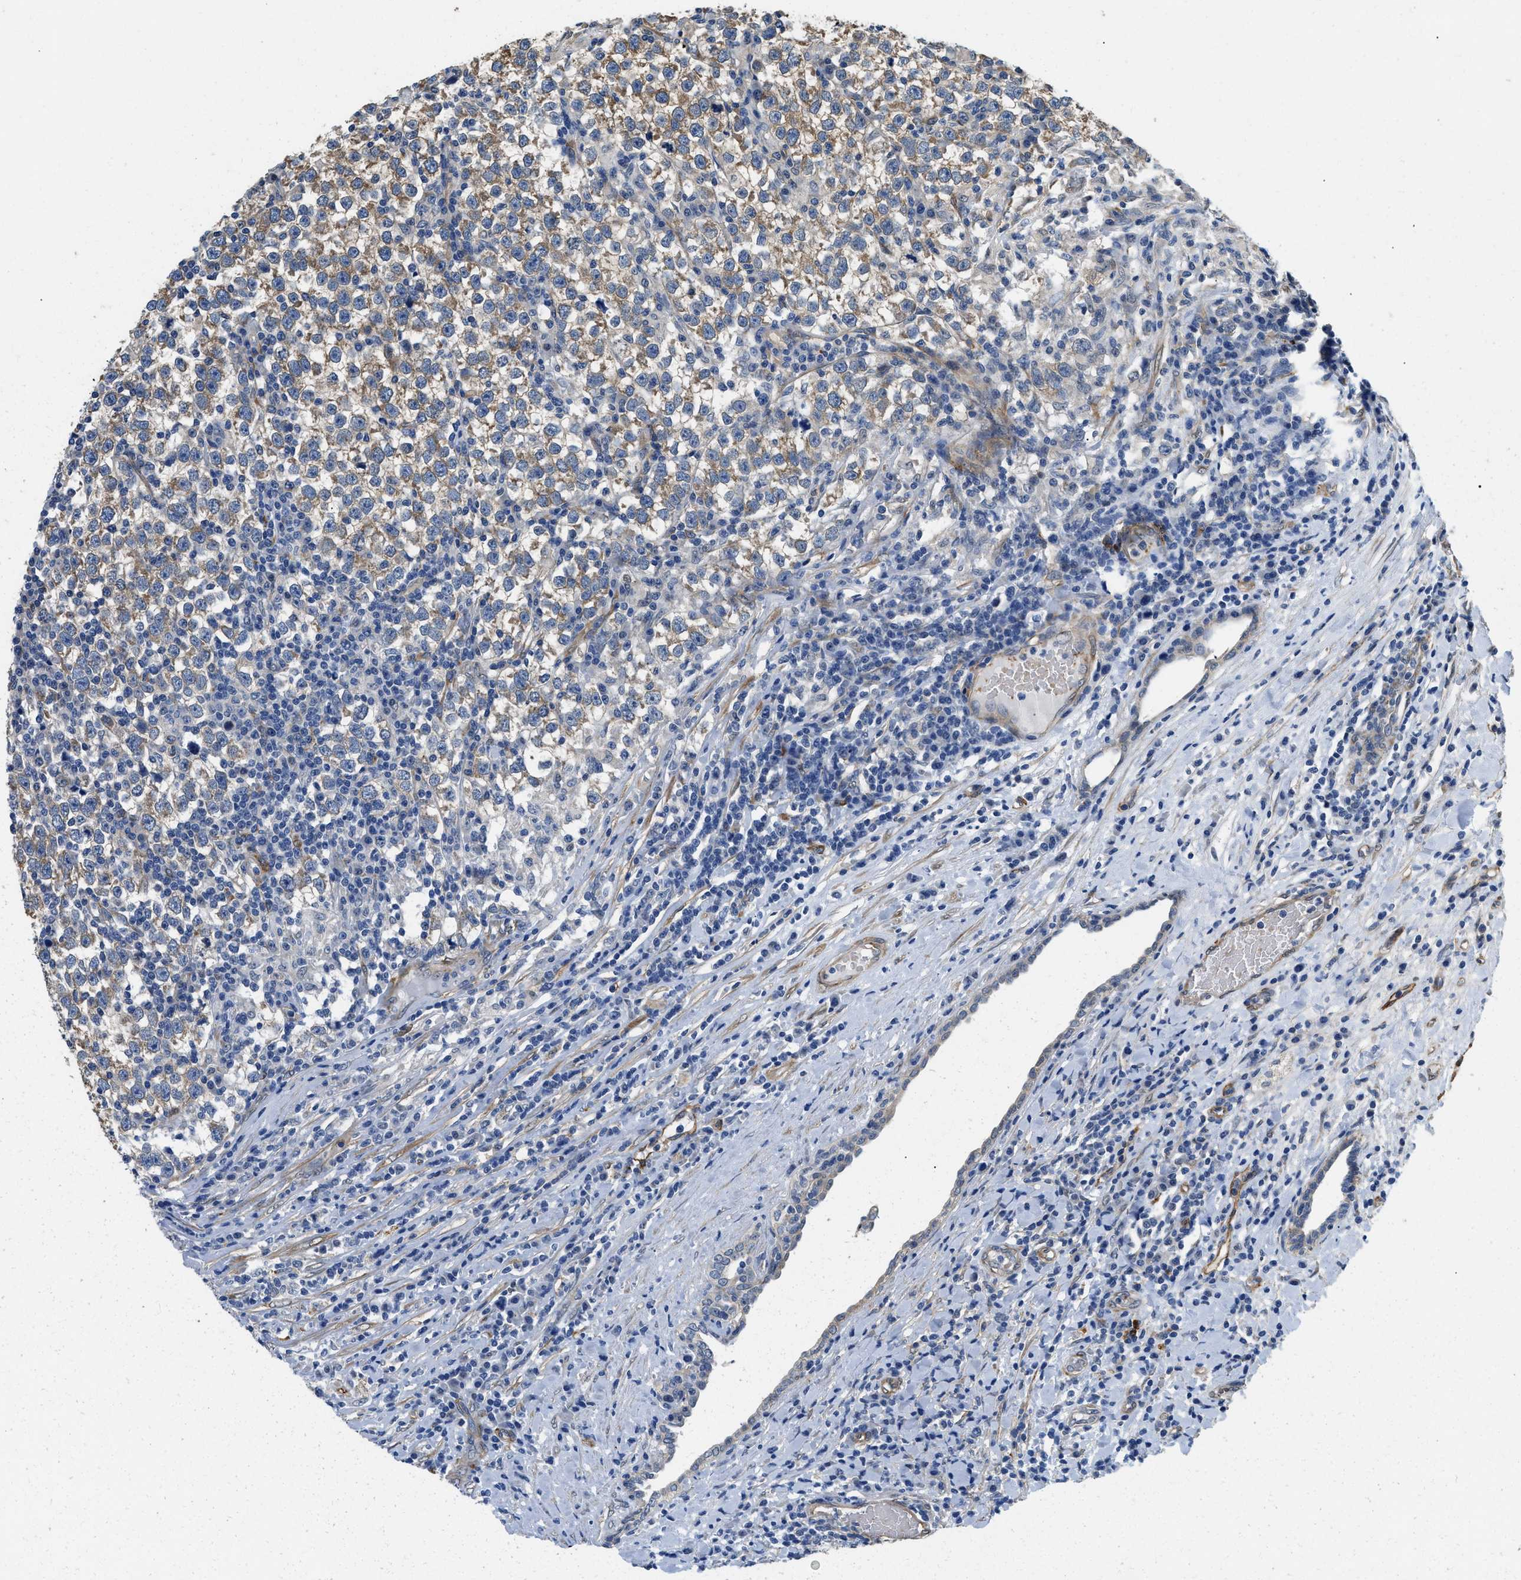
{"staining": {"intensity": "moderate", "quantity": ">75%", "location": "cytoplasmic/membranous"}, "tissue": "testis cancer", "cell_type": "Tumor cells", "image_type": "cancer", "snomed": [{"axis": "morphology", "description": "Normal tissue, NOS"}, {"axis": "morphology", "description": "Seminoma, NOS"}, {"axis": "topography", "description": "Testis"}], "caption": "This is a micrograph of immunohistochemistry staining of testis cancer (seminoma), which shows moderate positivity in the cytoplasmic/membranous of tumor cells.", "gene": "RAPH1", "patient": {"sex": "male", "age": 43}}